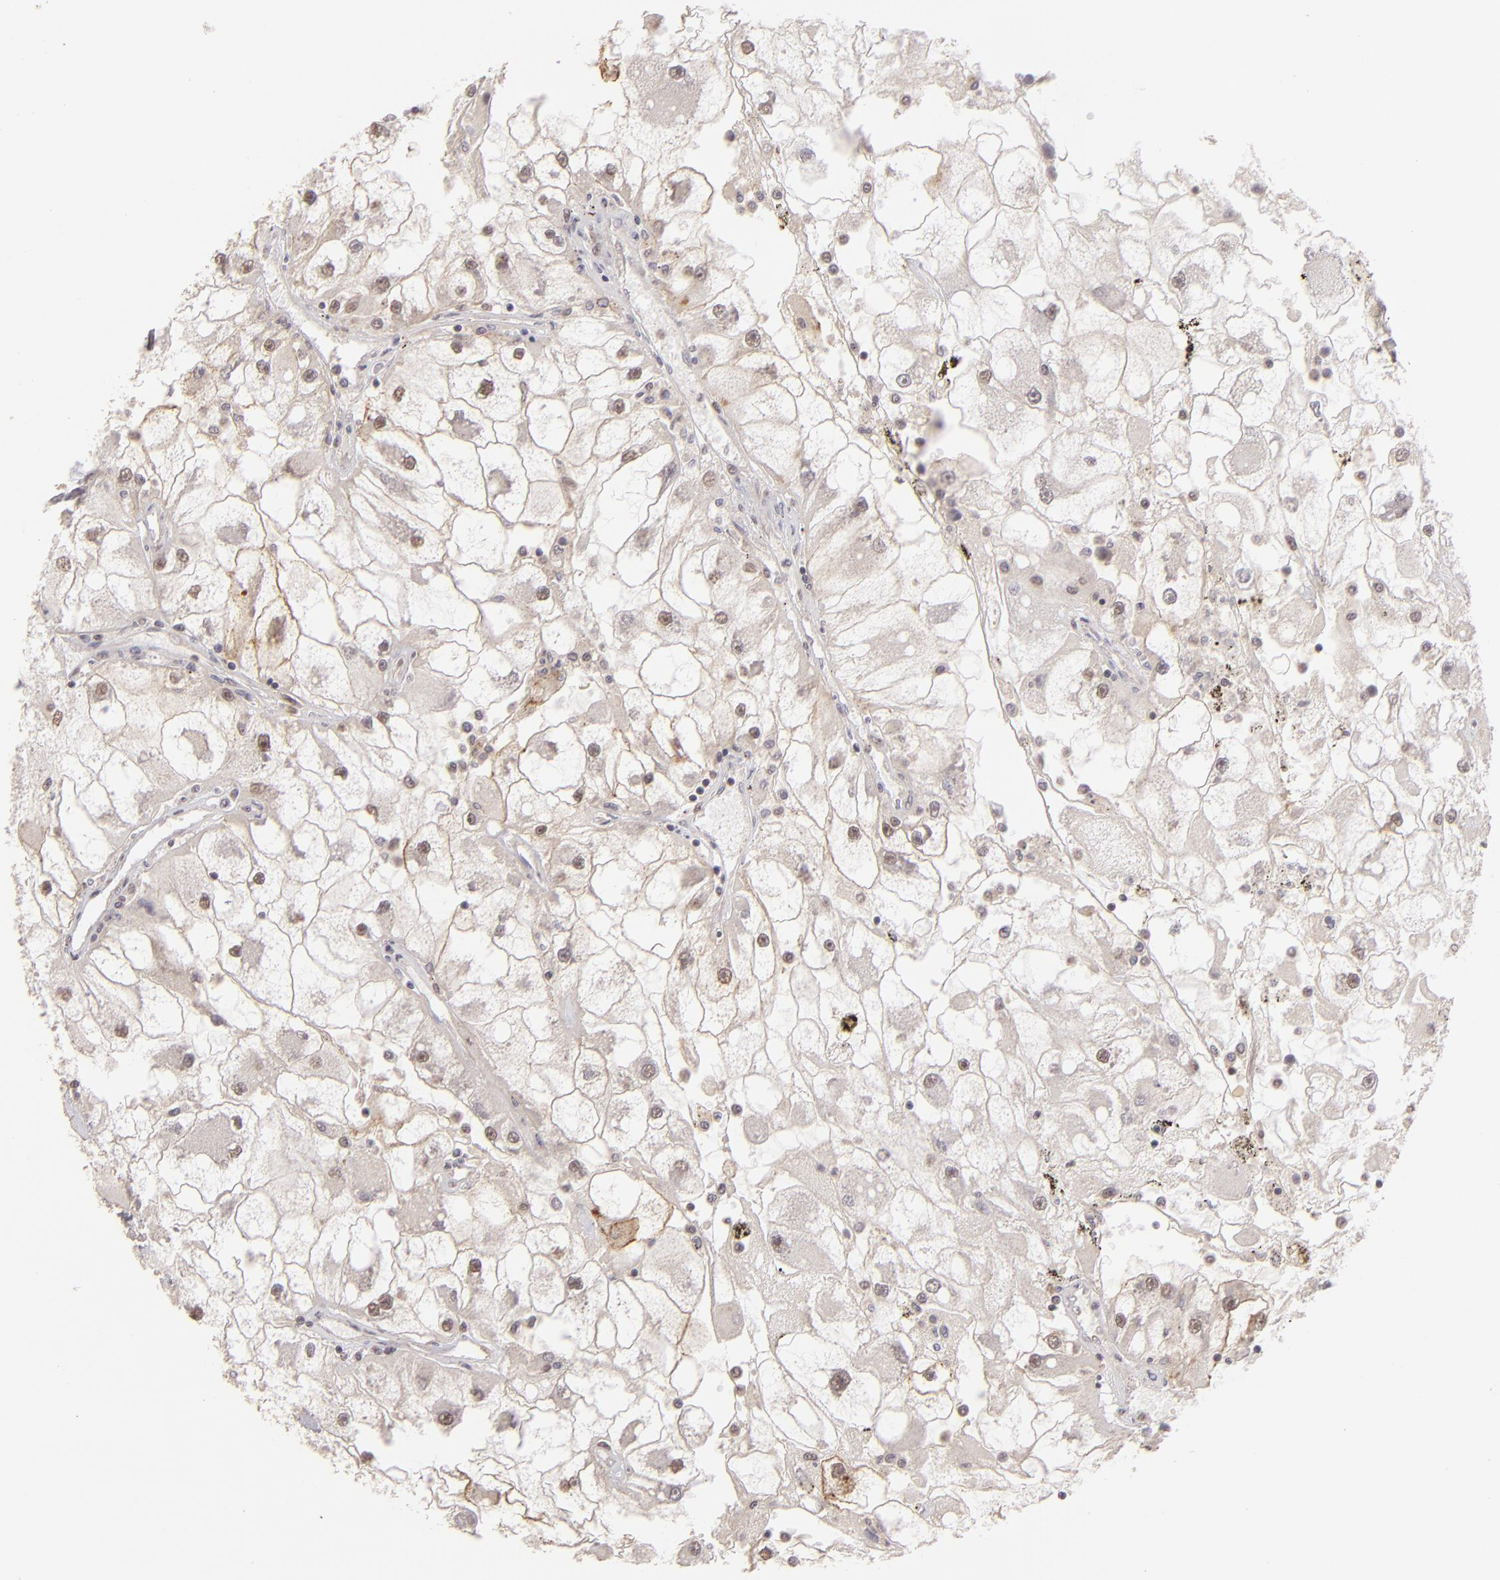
{"staining": {"intensity": "negative", "quantity": "none", "location": "none"}, "tissue": "renal cancer", "cell_type": "Tumor cells", "image_type": "cancer", "snomed": [{"axis": "morphology", "description": "Adenocarcinoma, NOS"}, {"axis": "topography", "description": "Kidney"}], "caption": "High power microscopy photomicrograph of an immunohistochemistry photomicrograph of renal adenocarcinoma, revealing no significant staining in tumor cells.", "gene": "CLDN1", "patient": {"sex": "female", "age": 73}}